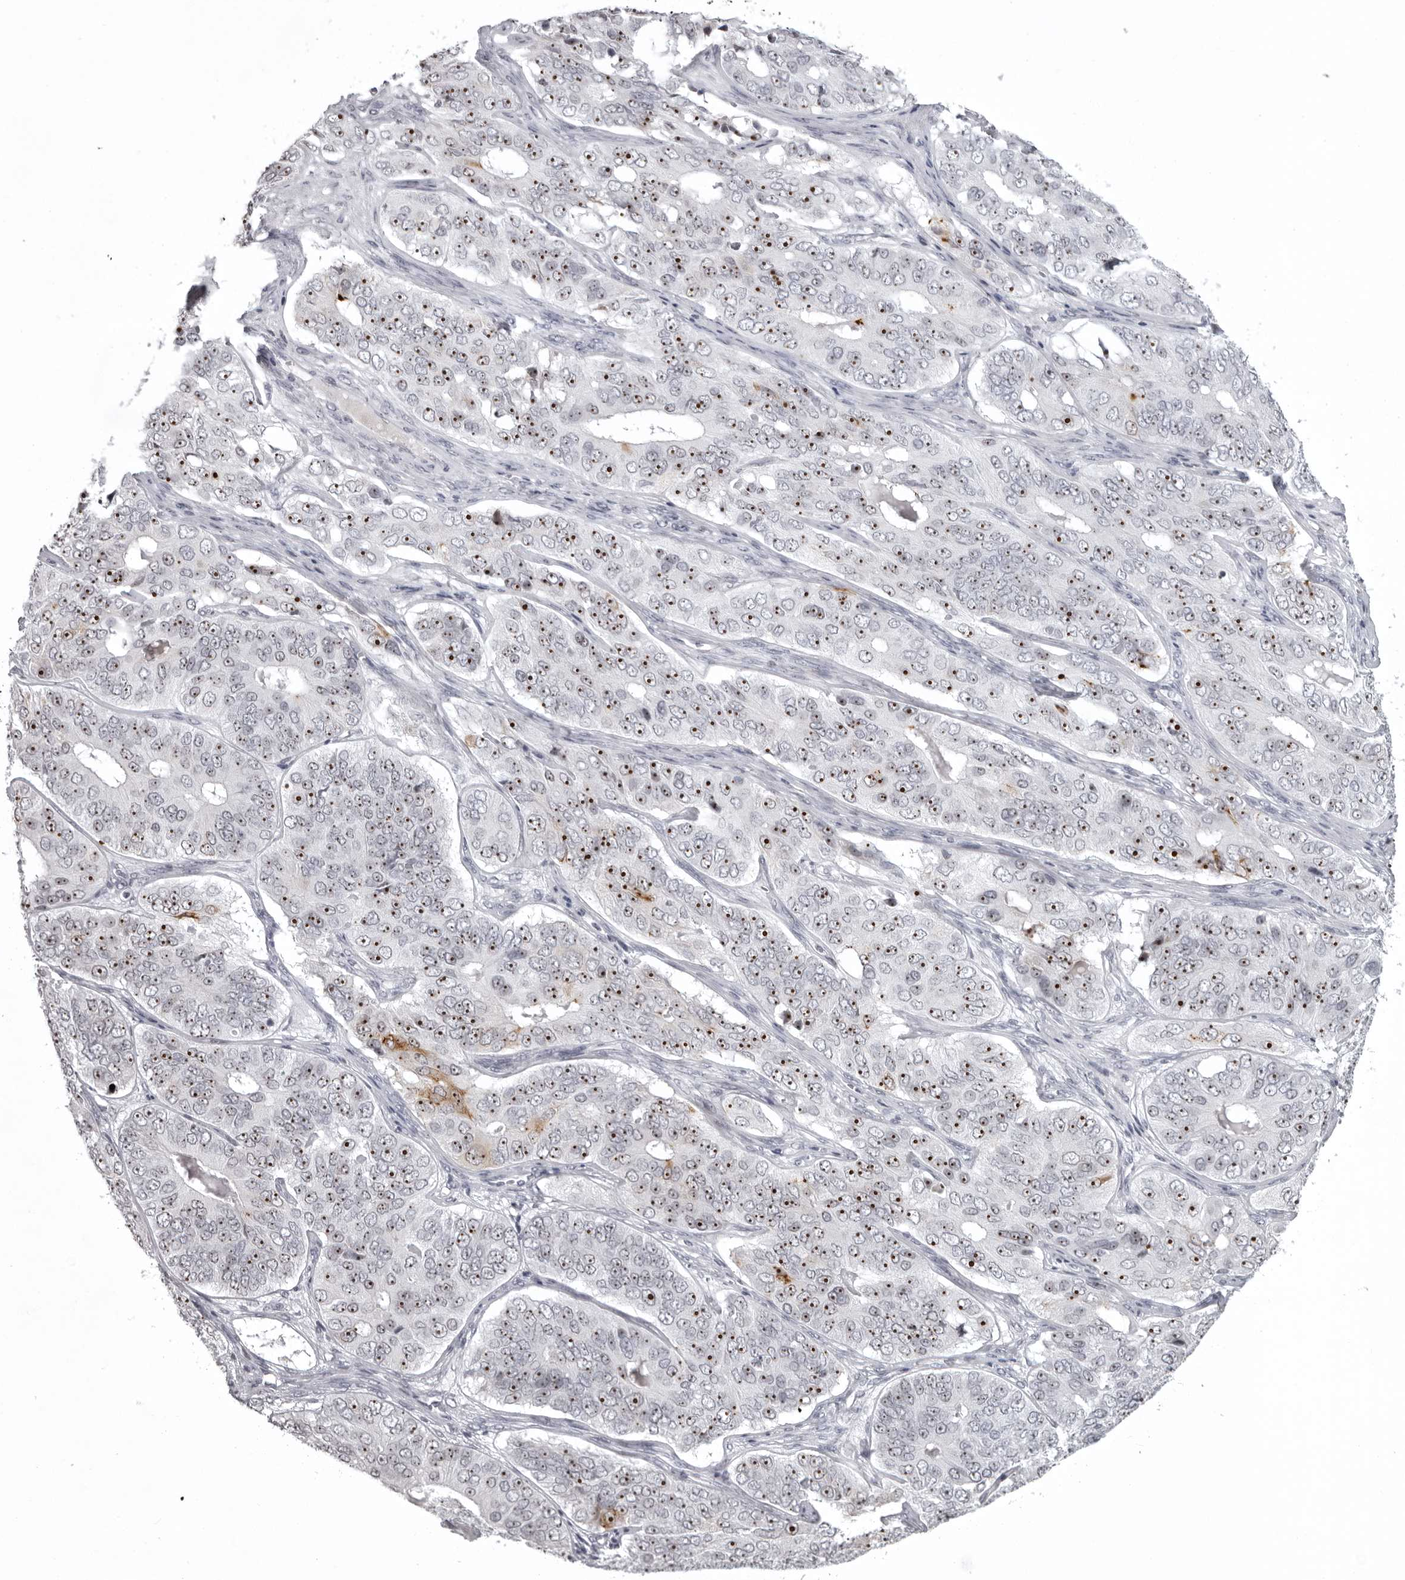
{"staining": {"intensity": "strong", "quantity": ">75%", "location": "nuclear"}, "tissue": "ovarian cancer", "cell_type": "Tumor cells", "image_type": "cancer", "snomed": [{"axis": "morphology", "description": "Carcinoma, endometroid"}, {"axis": "topography", "description": "Ovary"}], "caption": "High-magnification brightfield microscopy of ovarian cancer (endometroid carcinoma) stained with DAB (brown) and counterstained with hematoxylin (blue). tumor cells exhibit strong nuclear expression is seen in about>75% of cells.", "gene": "HELZ", "patient": {"sex": "female", "age": 51}}